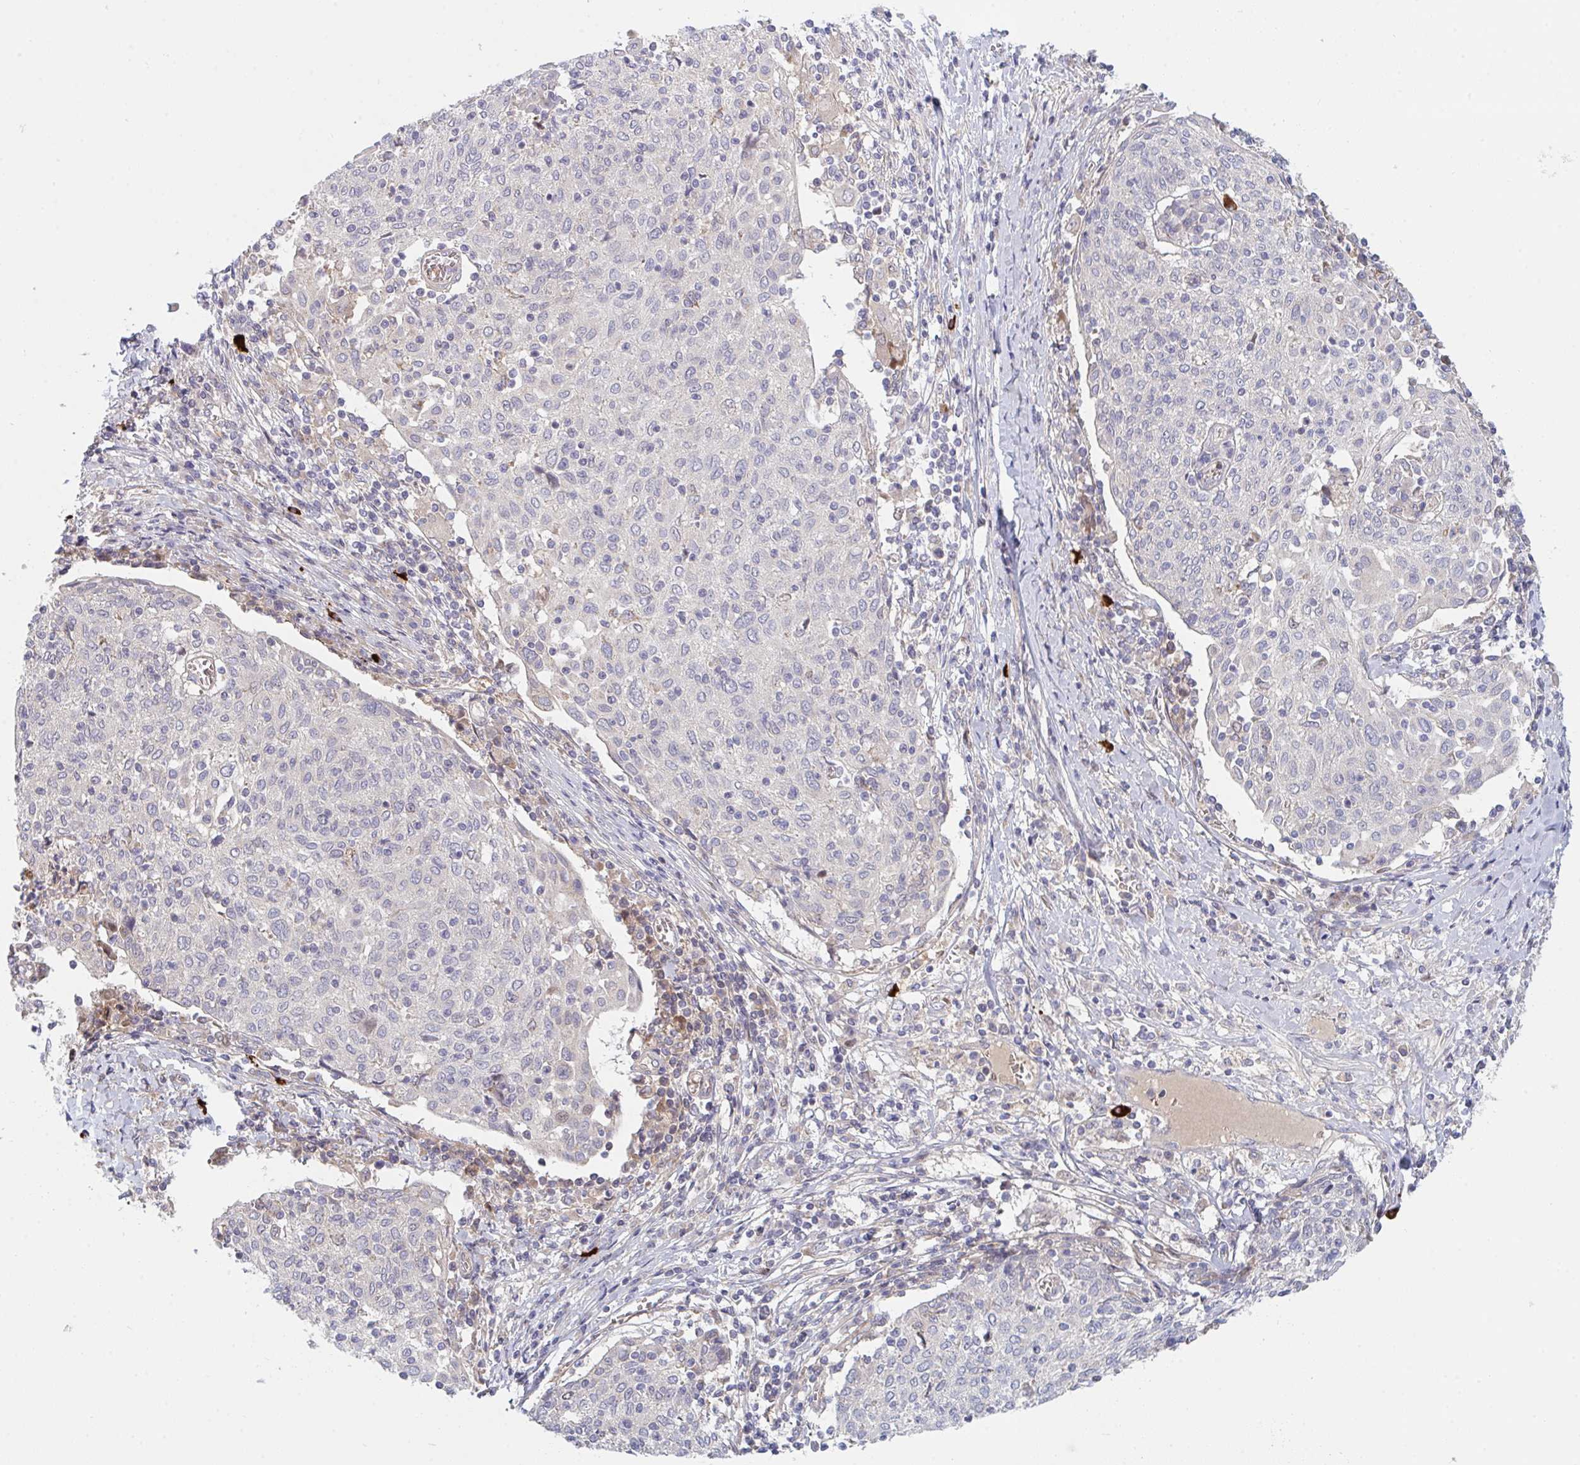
{"staining": {"intensity": "negative", "quantity": "none", "location": "none"}, "tissue": "cervical cancer", "cell_type": "Tumor cells", "image_type": "cancer", "snomed": [{"axis": "morphology", "description": "Squamous cell carcinoma, NOS"}, {"axis": "topography", "description": "Cervix"}], "caption": "This histopathology image is of cervical cancer (squamous cell carcinoma) stained with immunohistochemistry (IHC) to label a protein in brown with the nuclei are counter-stained blue. There is no staining in tumor cells. Nuclei are stained in blue.", "gene": "TNFSF4", "patient": {"sex": "female", "age": 52}}